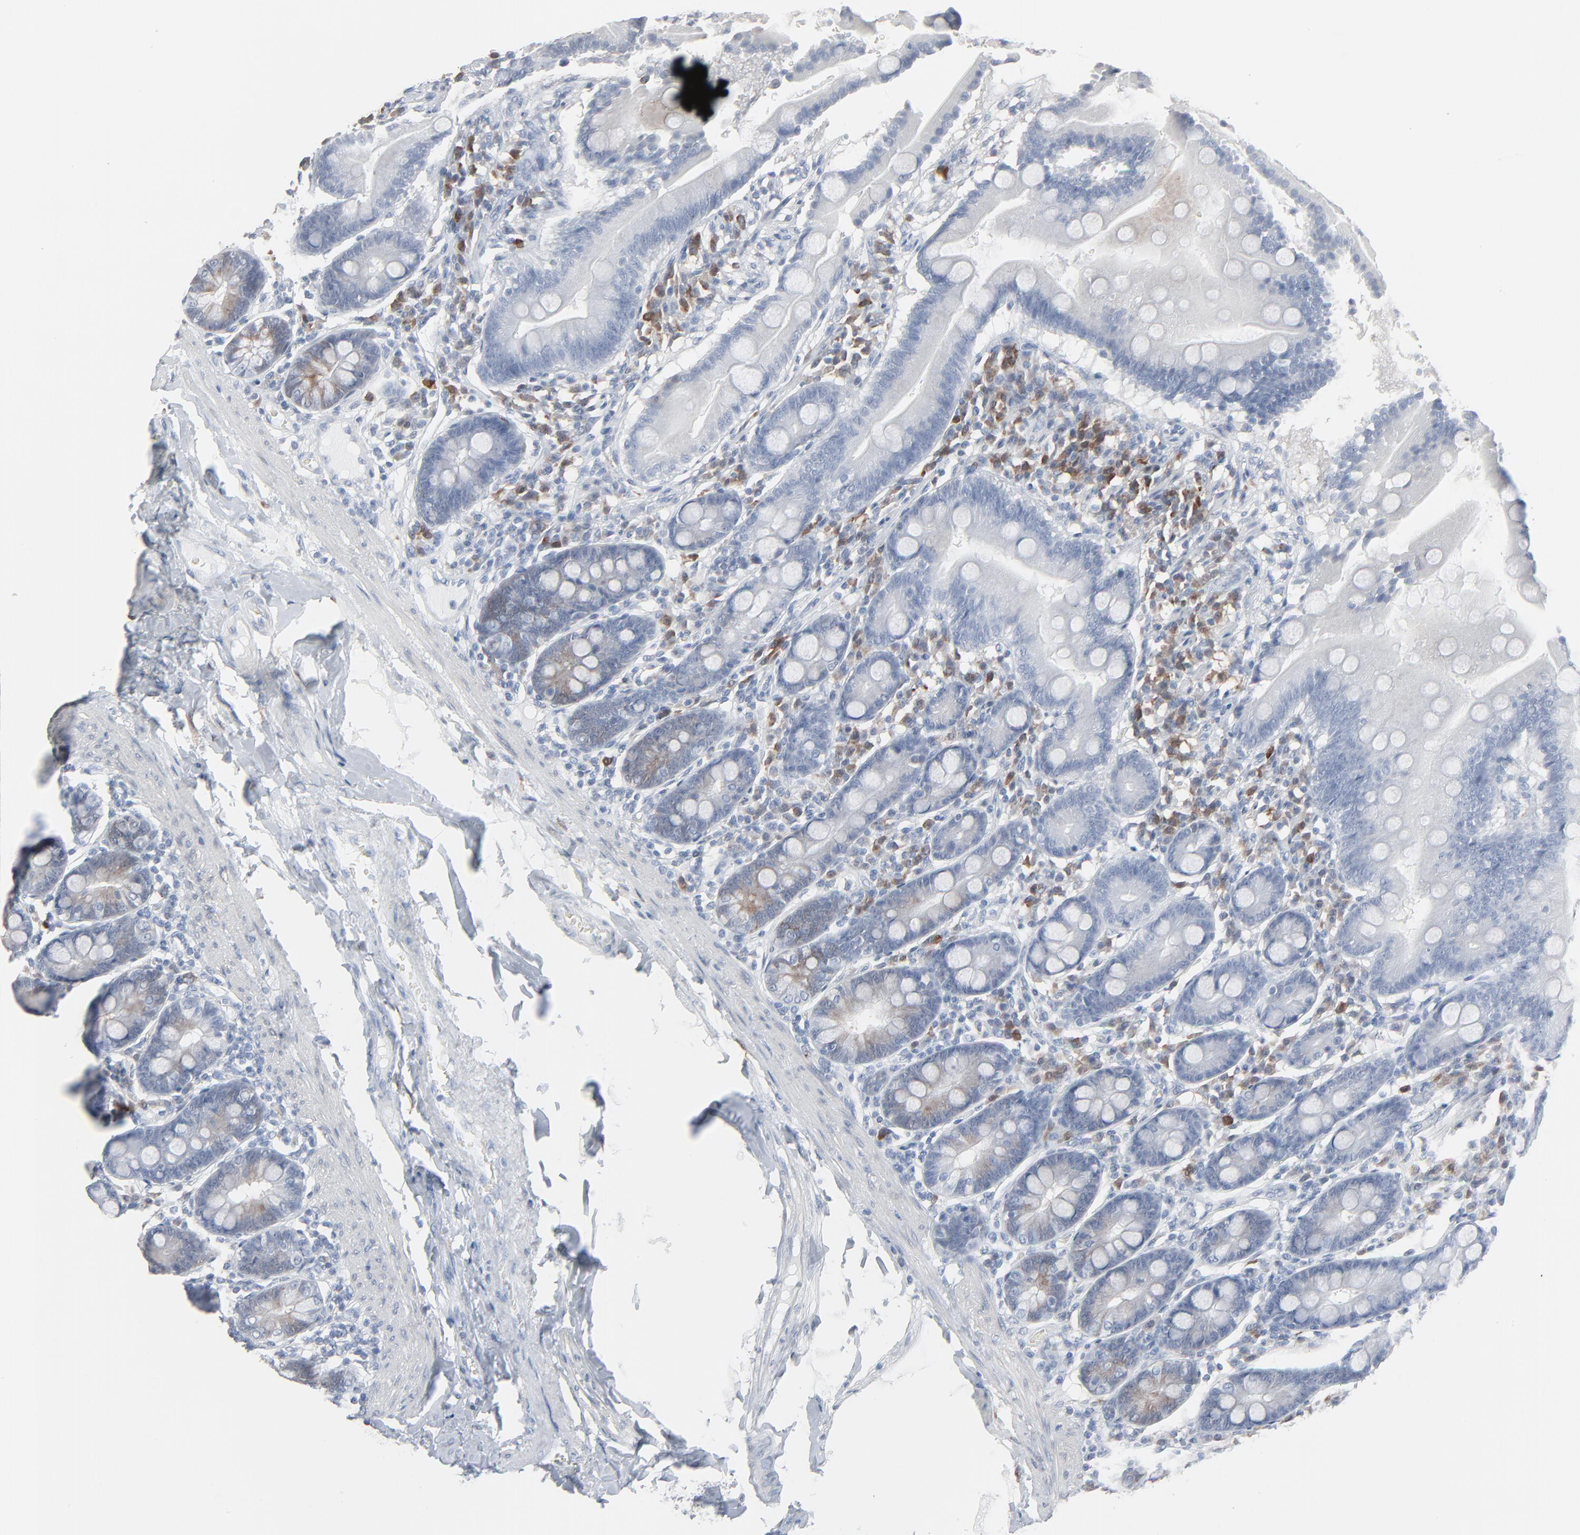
{"staining": {"intensity": "weak", "quantity": "<25%", "location": "cytoplasmic/membranous"}, "tissue": "duodenum", "cell_type": "Glandular cells", "image_type": "normal", "snomed": [{"axis": "morphology", "description": "Normal tissue, NOS"}, {"axis": "topography", "description": "Duodenum"}], "caption": "This is a histopathology image of IHC staining of unremarkable duodenum, which shows no staining in glandular cells. (Stains: DAB (3,3'-diaminobenzidine) IHC with hematoxylin counter stain, Microscopy: brightfield microscopy at high magnification).", "gene": "PHGDH", "patient": {"sex": "male", "age": 50}}